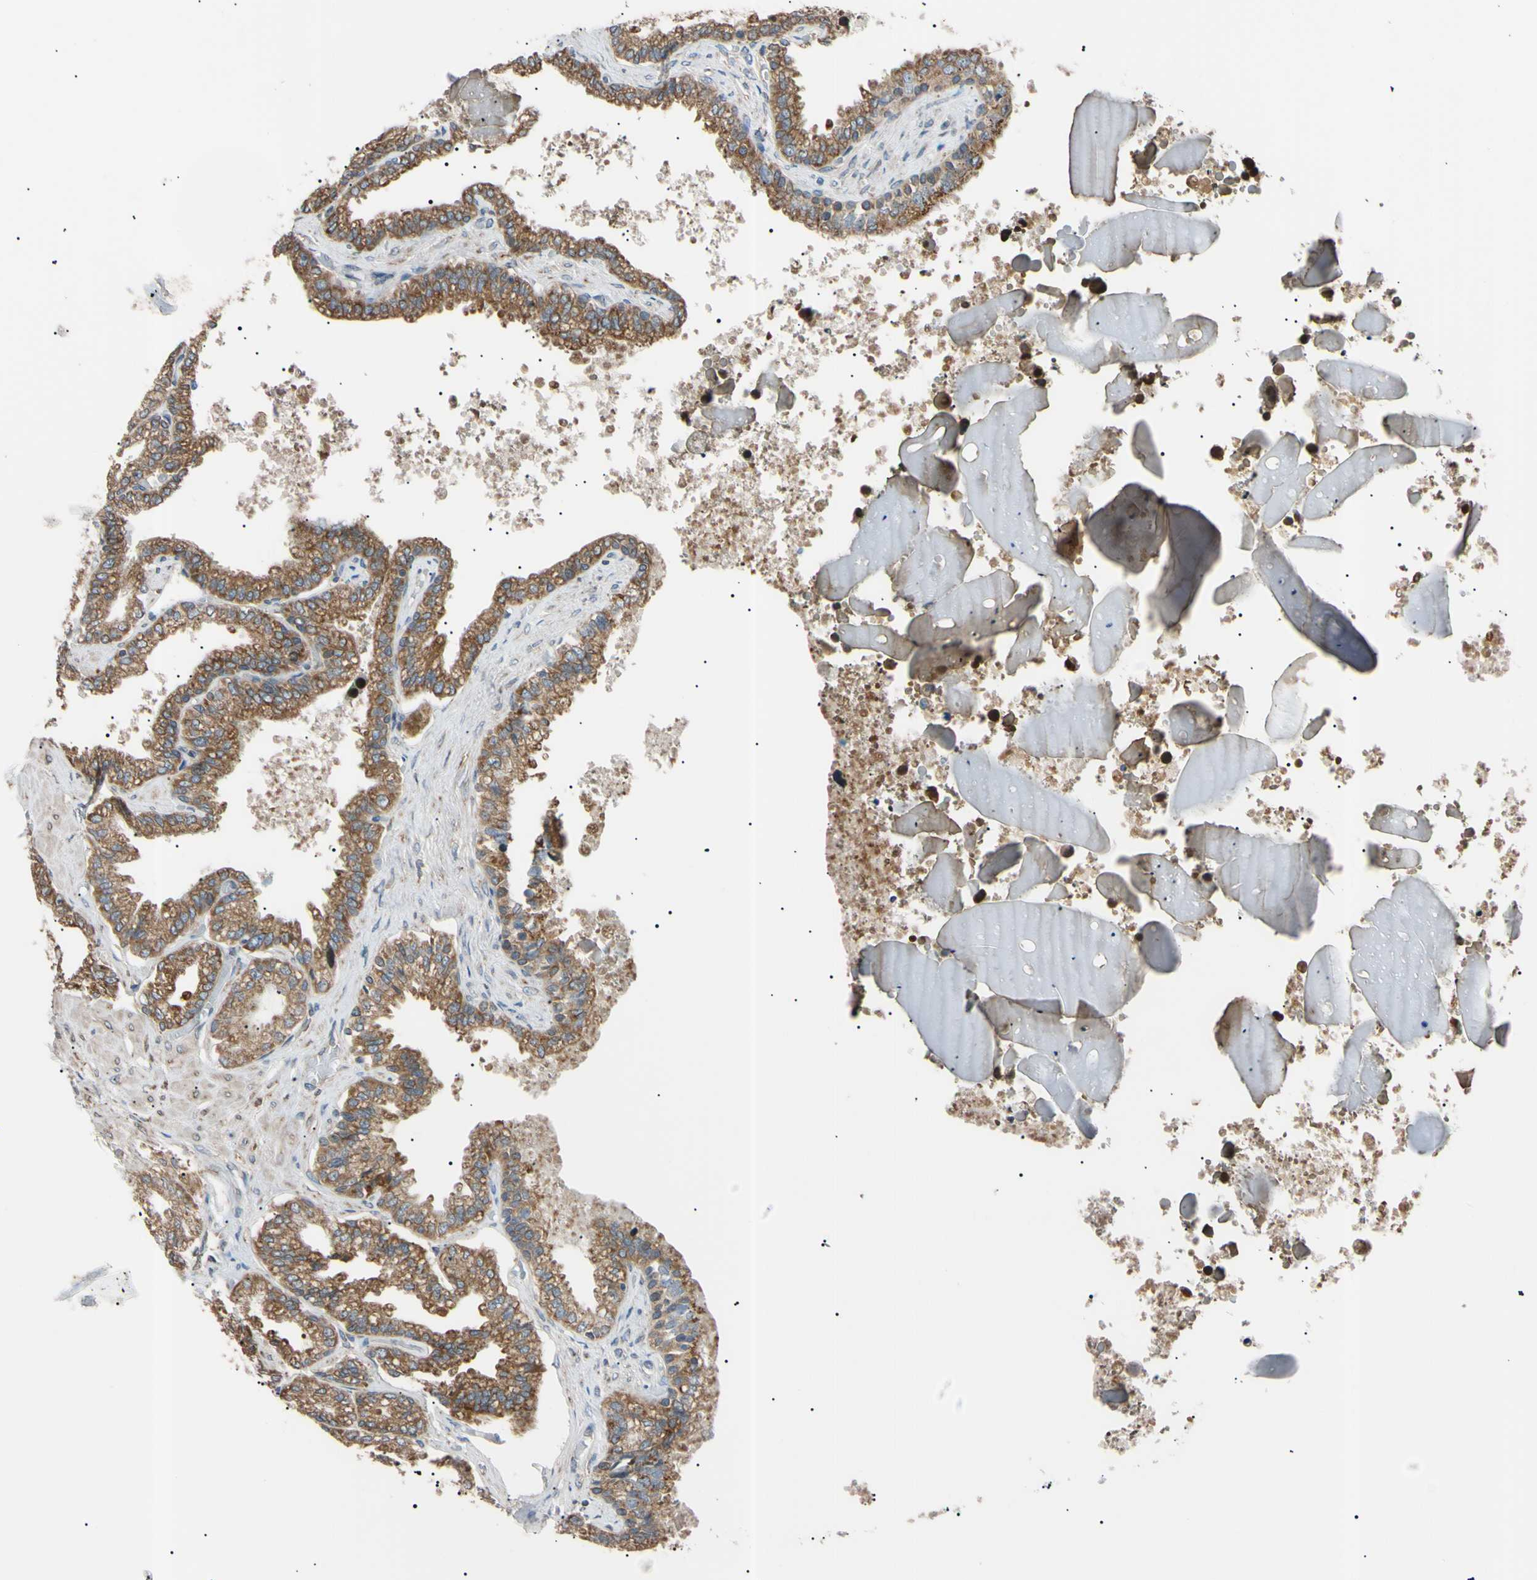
{"staining": {"intensity": "moderate", "quantity": ">75%", "location": "cytoplasmic/membranous"}, "tissue": "seminal vesicle", "cell_type": "Glandular cells", "image_type": "normal", "snomed": [{"axis": "morphology", "description": "Normal tissue, NOS"}, {"axis": "topography", "description": "Seminal veicle"}], "caption": "This photomicrograph reveals unremarkable seminal vesicle stained with IHC to label a protein in brown. The cytoplasmic/membranous of glandular cells show moderate positivity for the protein. Nuclei are counter-stained blue.", "gene": "VAPA", "patient": {"sex": "male", "age": 46}}